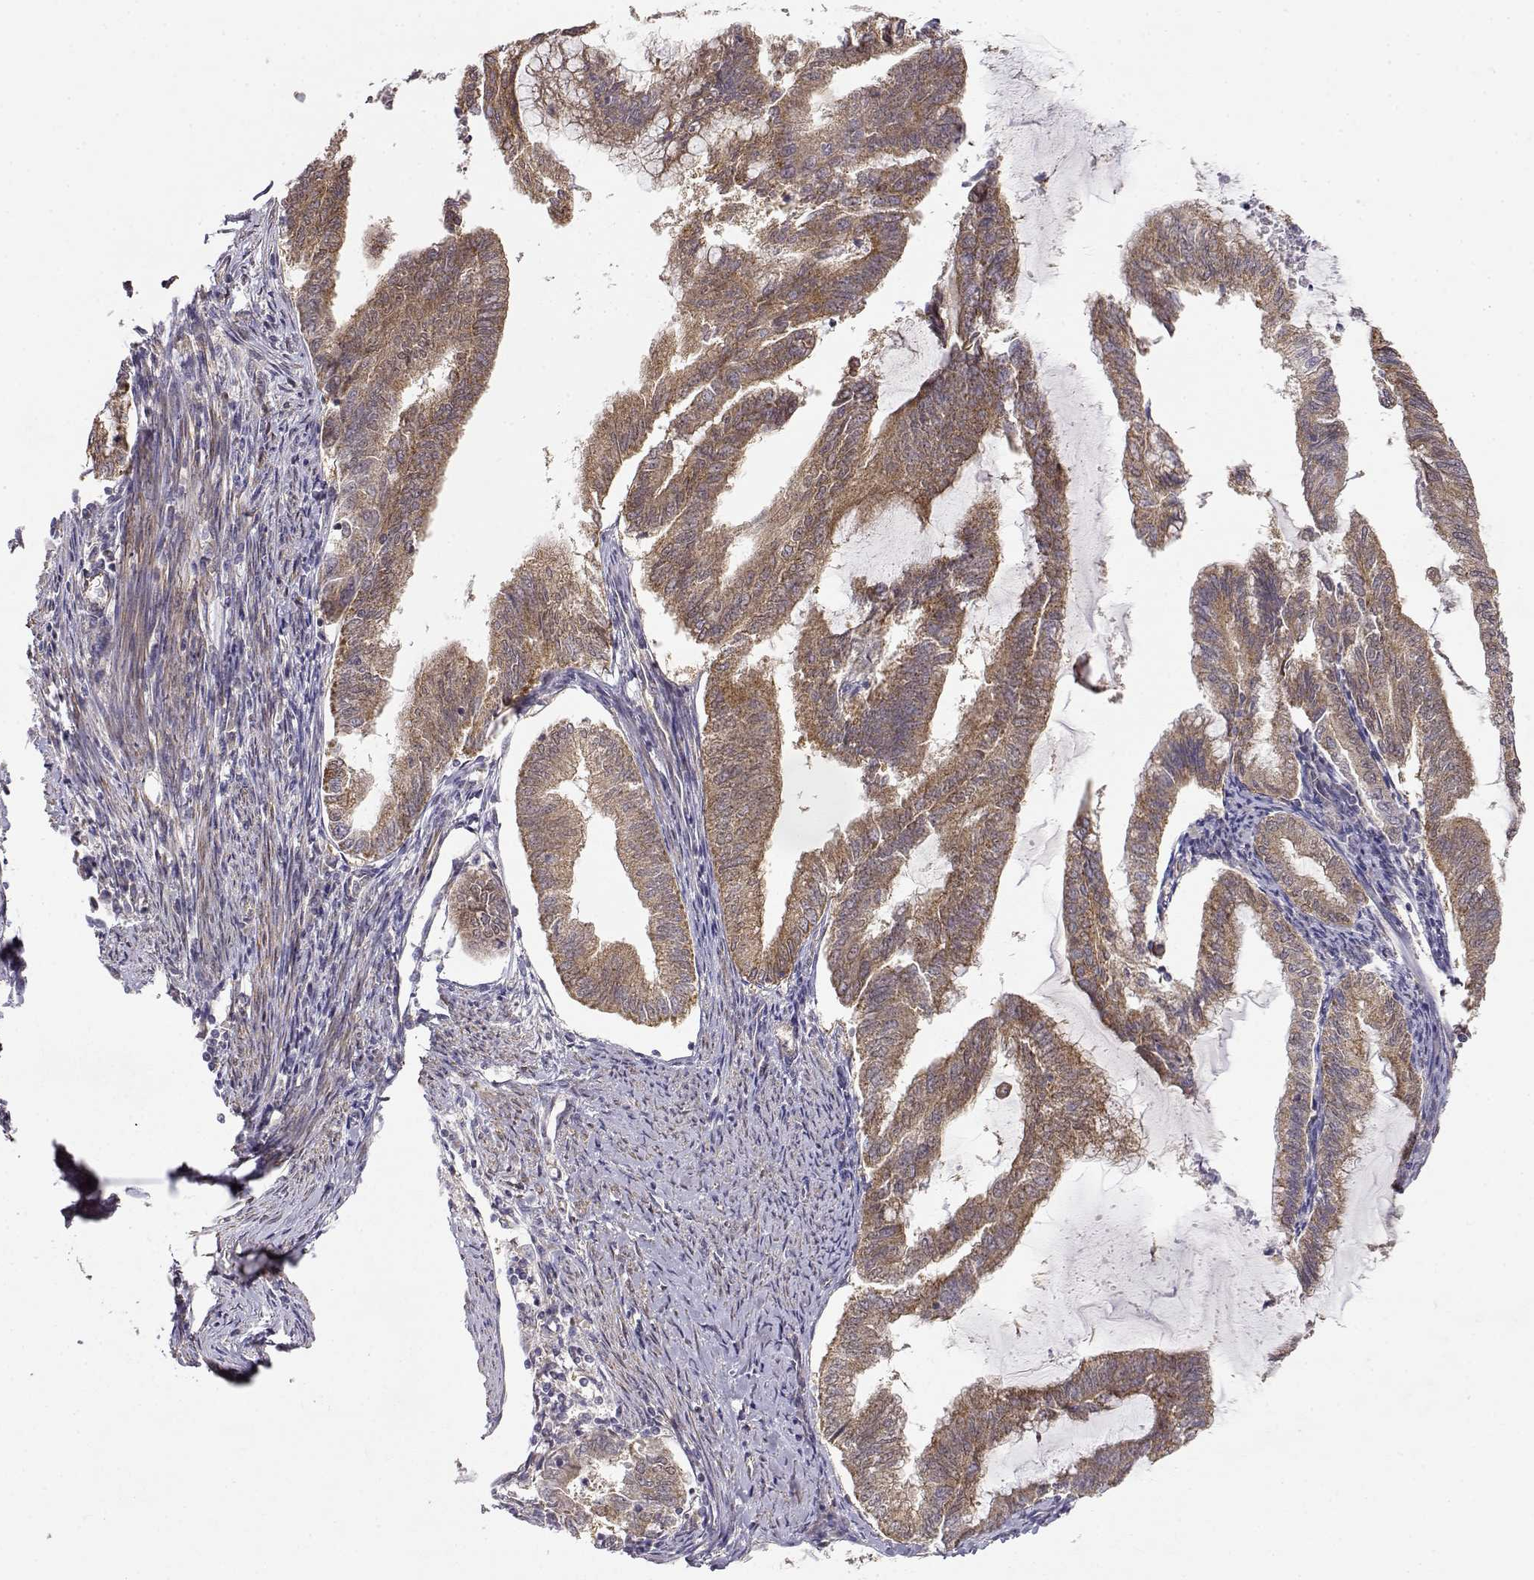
{"staining": {"intensity": "moderate", "quantity": ">75%", "location": "cytoplasmic/membranous"}, "tissue": "endometrial cancer", "cell_type": "Tumor cells", "image_type": "cancer", "snomed": [{"axis": "morphology", "description": "Adenocarcinoma, NOS"}, {"axis": "topography", "description": "Endometrium"}], "caption": "Tumor cells display moderate cytoplasmic/membranous expression in about >75% of cells in adenocarcinoma (endometrial). The staining was performed using DAB, with brown indicating positive protein expression. Nuclei are stained blue with hematoxylin.", "gene": "PAIP1", "patient": {"sex": "female", "age": 79}}